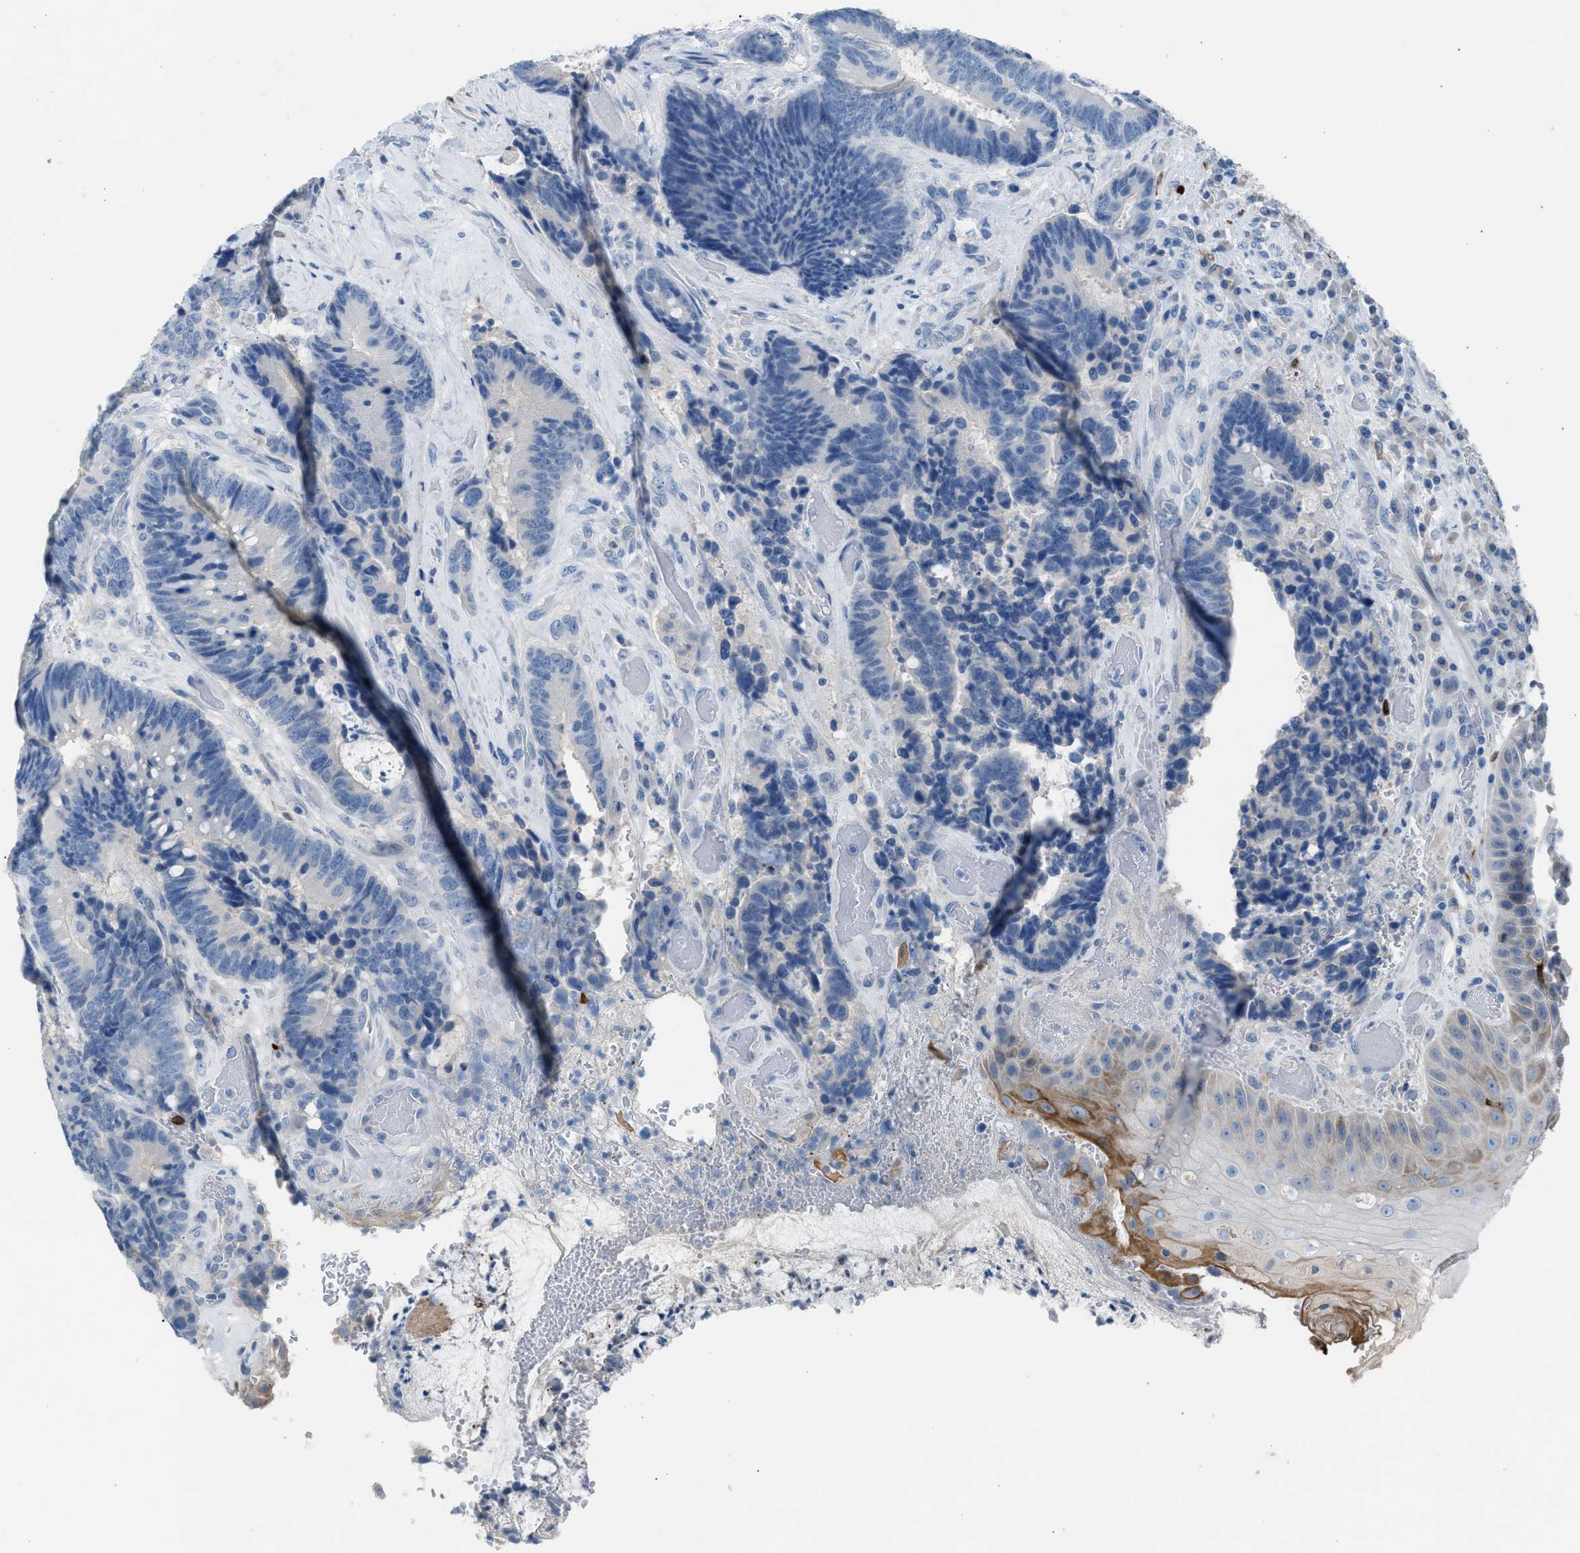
{"staining": {"intensity": "negative", "quantity": "none", "location": "none"}, "tissue": "colorectal cancer", "cell_type": "Tumor cells", "image_type": "cancer", "snomed": [{"axis": "morphology", "description": "Adenocarcinoma, NOS"}, {"axis": "topography", "description": "Rectum"}, {"axis": "topography", "description": "Anal"}], "caption": "This histopathology image is of colorectal adenocarcinoma stained with immunohistochemistry to label a protein in brown with the nuclei are counter-stained blue. There is no expression in tumor cells.", "gene": "CLEC10A", "patient": {"sex": "female", "age": 89}}